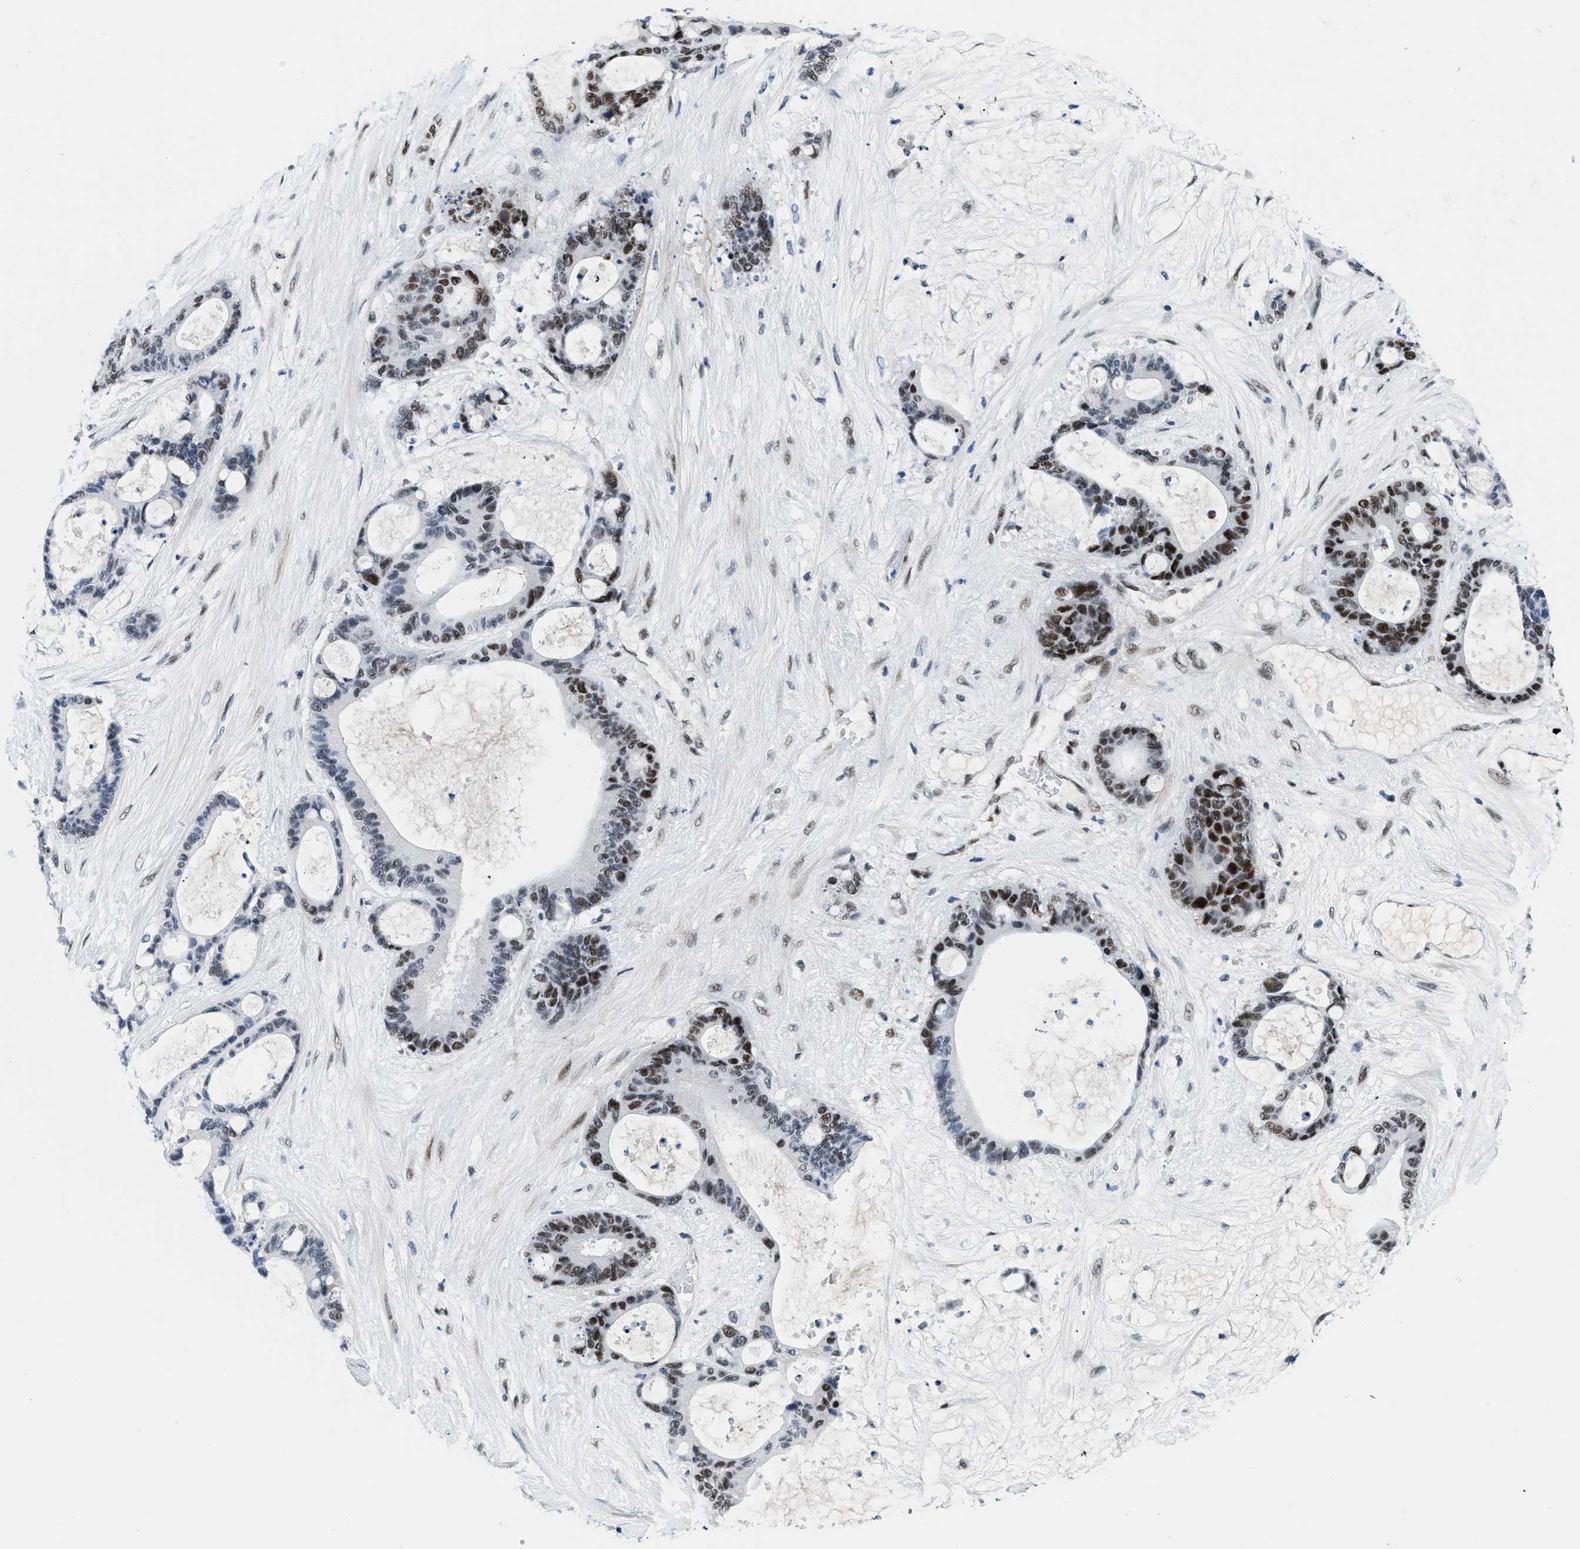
{"staining": {"intensity": "strong", "quantity": "25%-75%", "location": "nuclear"}, "tissue": "liver cancer", "cell_type": "Tumor cells", "image_type": "cancer", "snomed": [{"axis": "morphology", "description": "Cholangiocarcinoma"}, {"axis": "topography", "description": "Liver"}], "caption": "Strong nuclear protein positivity is present in approximately 25%-75% of tumor cells in cholangiocarcinoma (liver).", "gene": "SMARCAD1", "patient": {"sex": "female", "age": 73}}